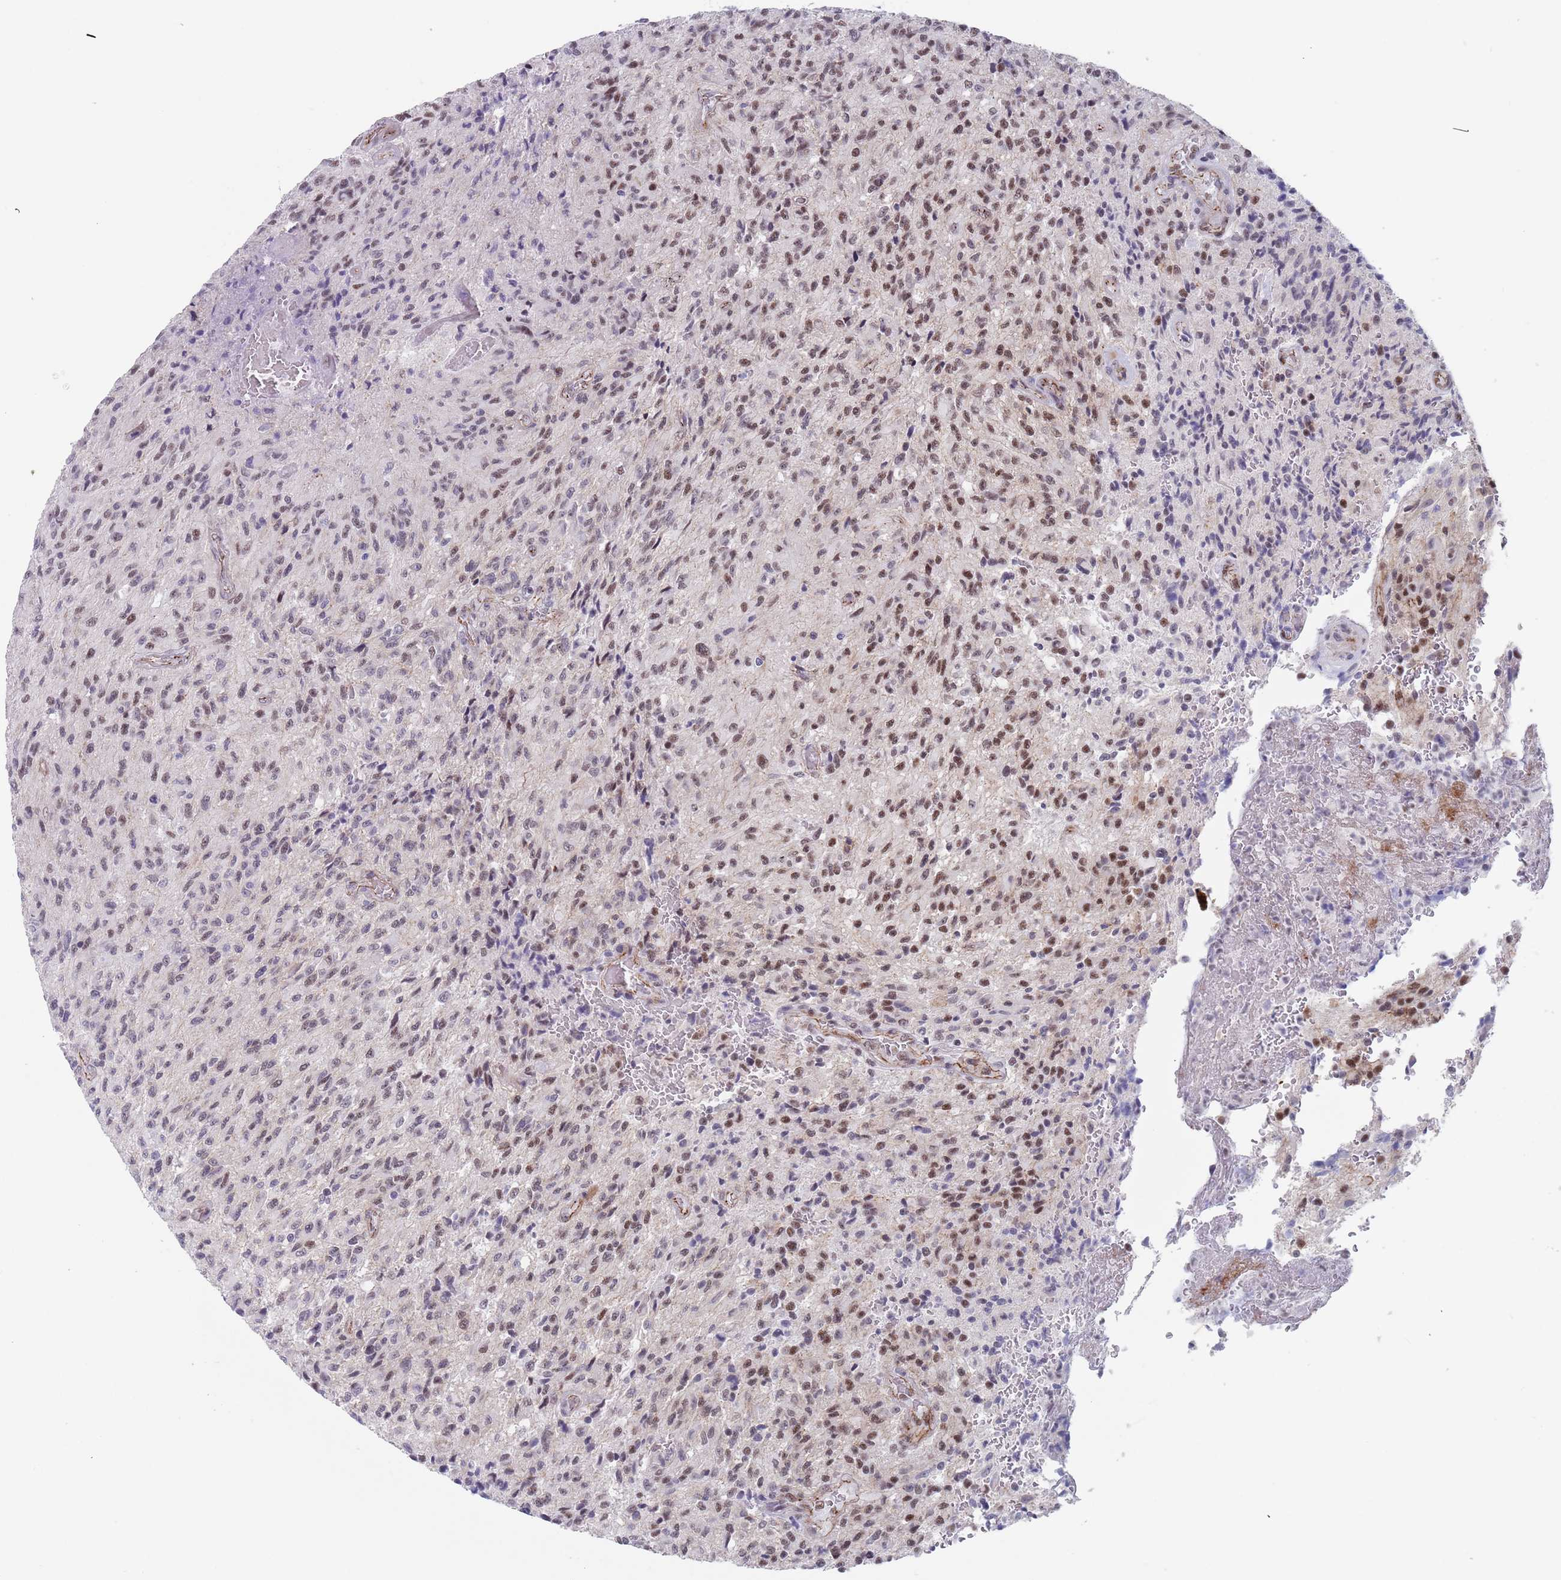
{"staining": {"intensity": "moderate", "quantity": "25%-75%", "location": "nuclear"}, "tissue": "glioma", "cell_type": "Tumor cells", "image_type": "cancer", "snomed": [{"axis": "morphology", "description": "Normal tissue, NOS"}, {"axis": "morphology", "description": "Glioma, malignant, High grade"}, {"axis": "topography", "description": "Cerebral cortex"}], "caption": "IHC of human malignant glioma (high-grade) shows medium levels of moderate nuclear positivity in about 25%-75% of tumor cells.", "gene": "OR5A2", "patient": {"sex": "male", "age": 56}}